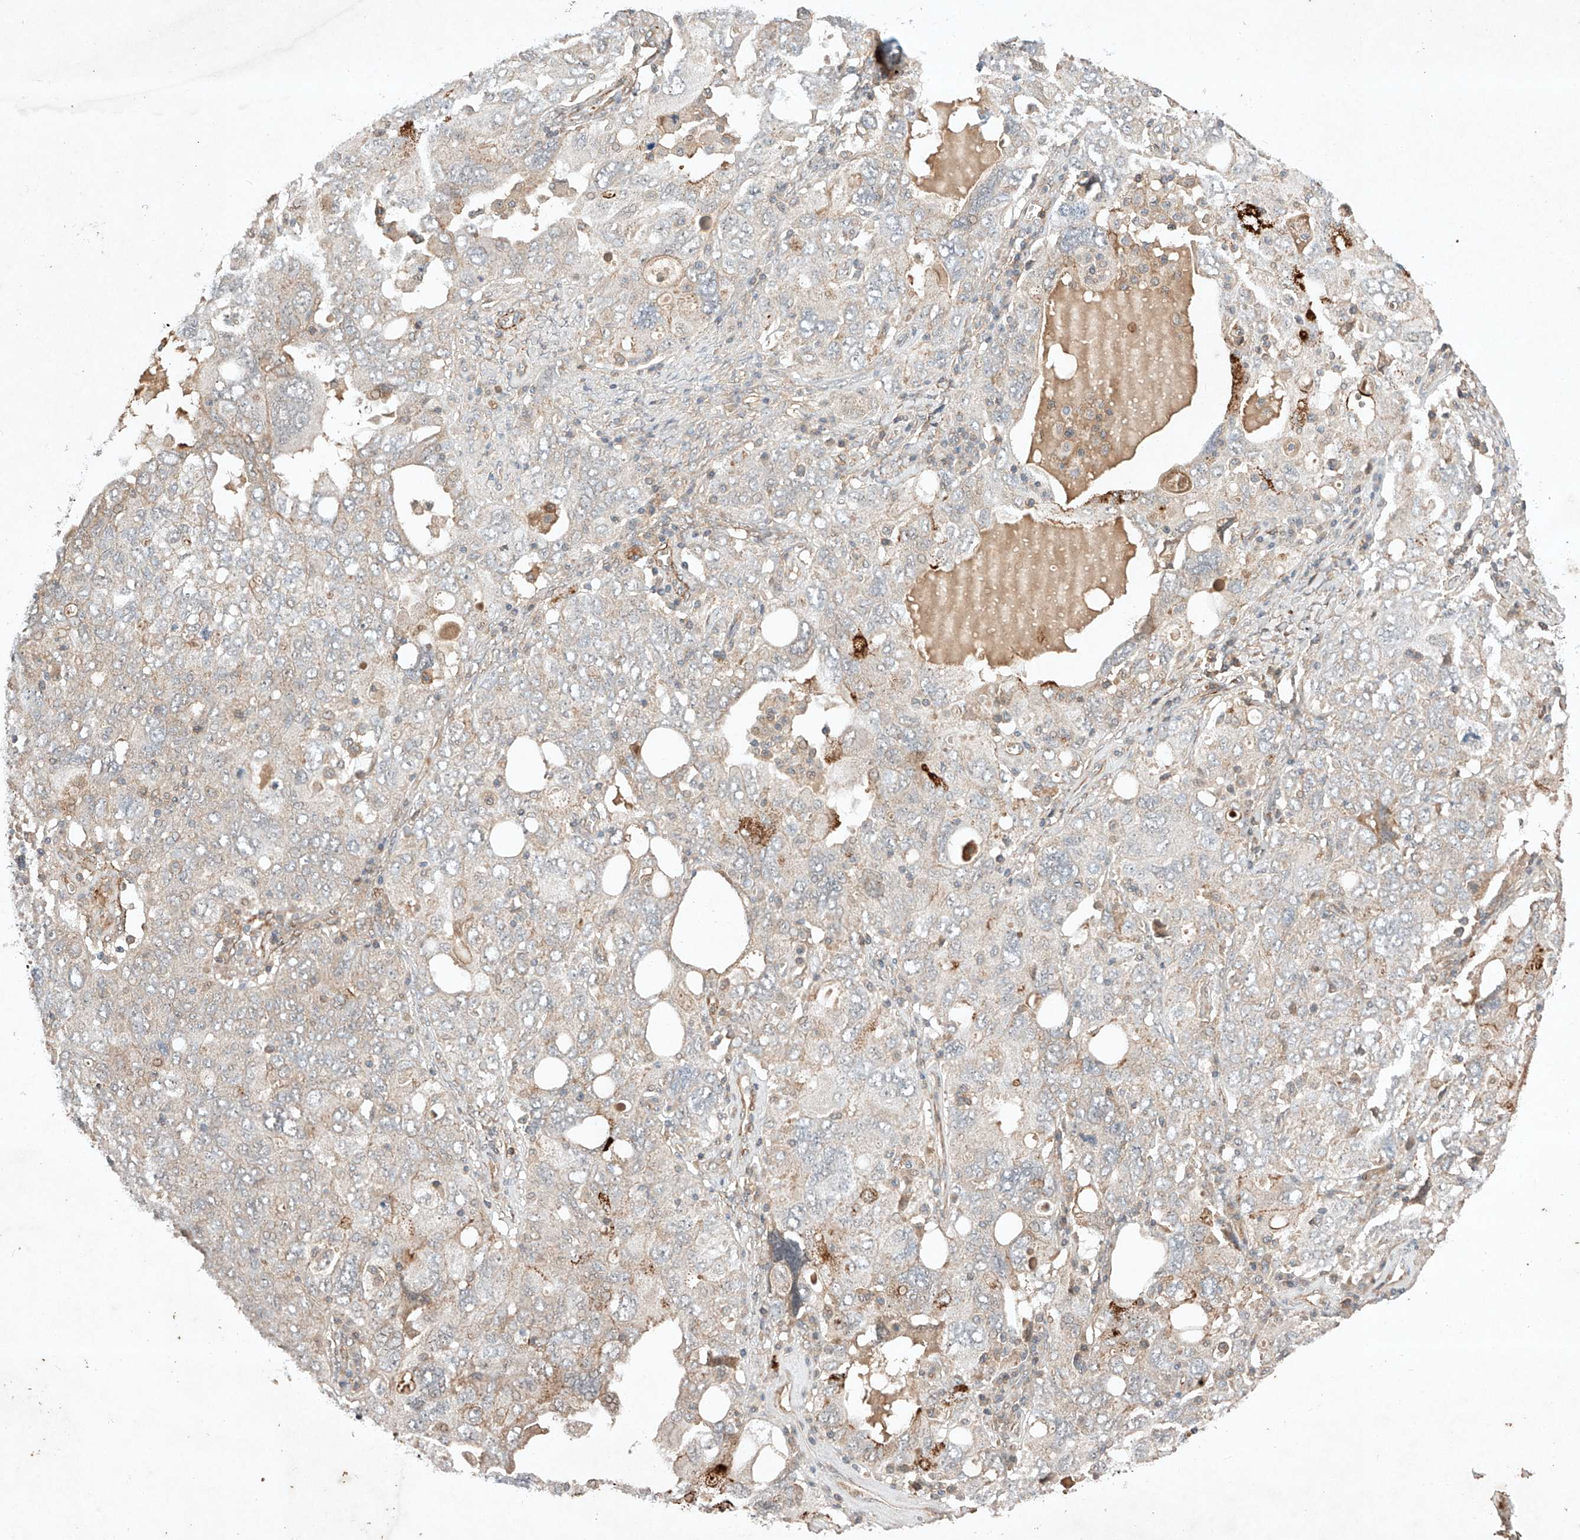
{"staining": {"intensity": "weak", "quantity": "<25%", "location": "cytoplasmic/membranous"}, "tissue": "ovarian cancer", "cell_type": "Tumor cells", "image_type": "cancer", "snomed": [{"axis": "morphology", "description": "Carcinoma, endometroid"}, {"axis": "topography", "description": "Ovary"}], "caption": "Tumor cells are negative for protein expression in human ovarian cancer (endometroid carcinoma).", "gene": "ARHGAP33", "patient": {"sex": "female", "age": 62}}